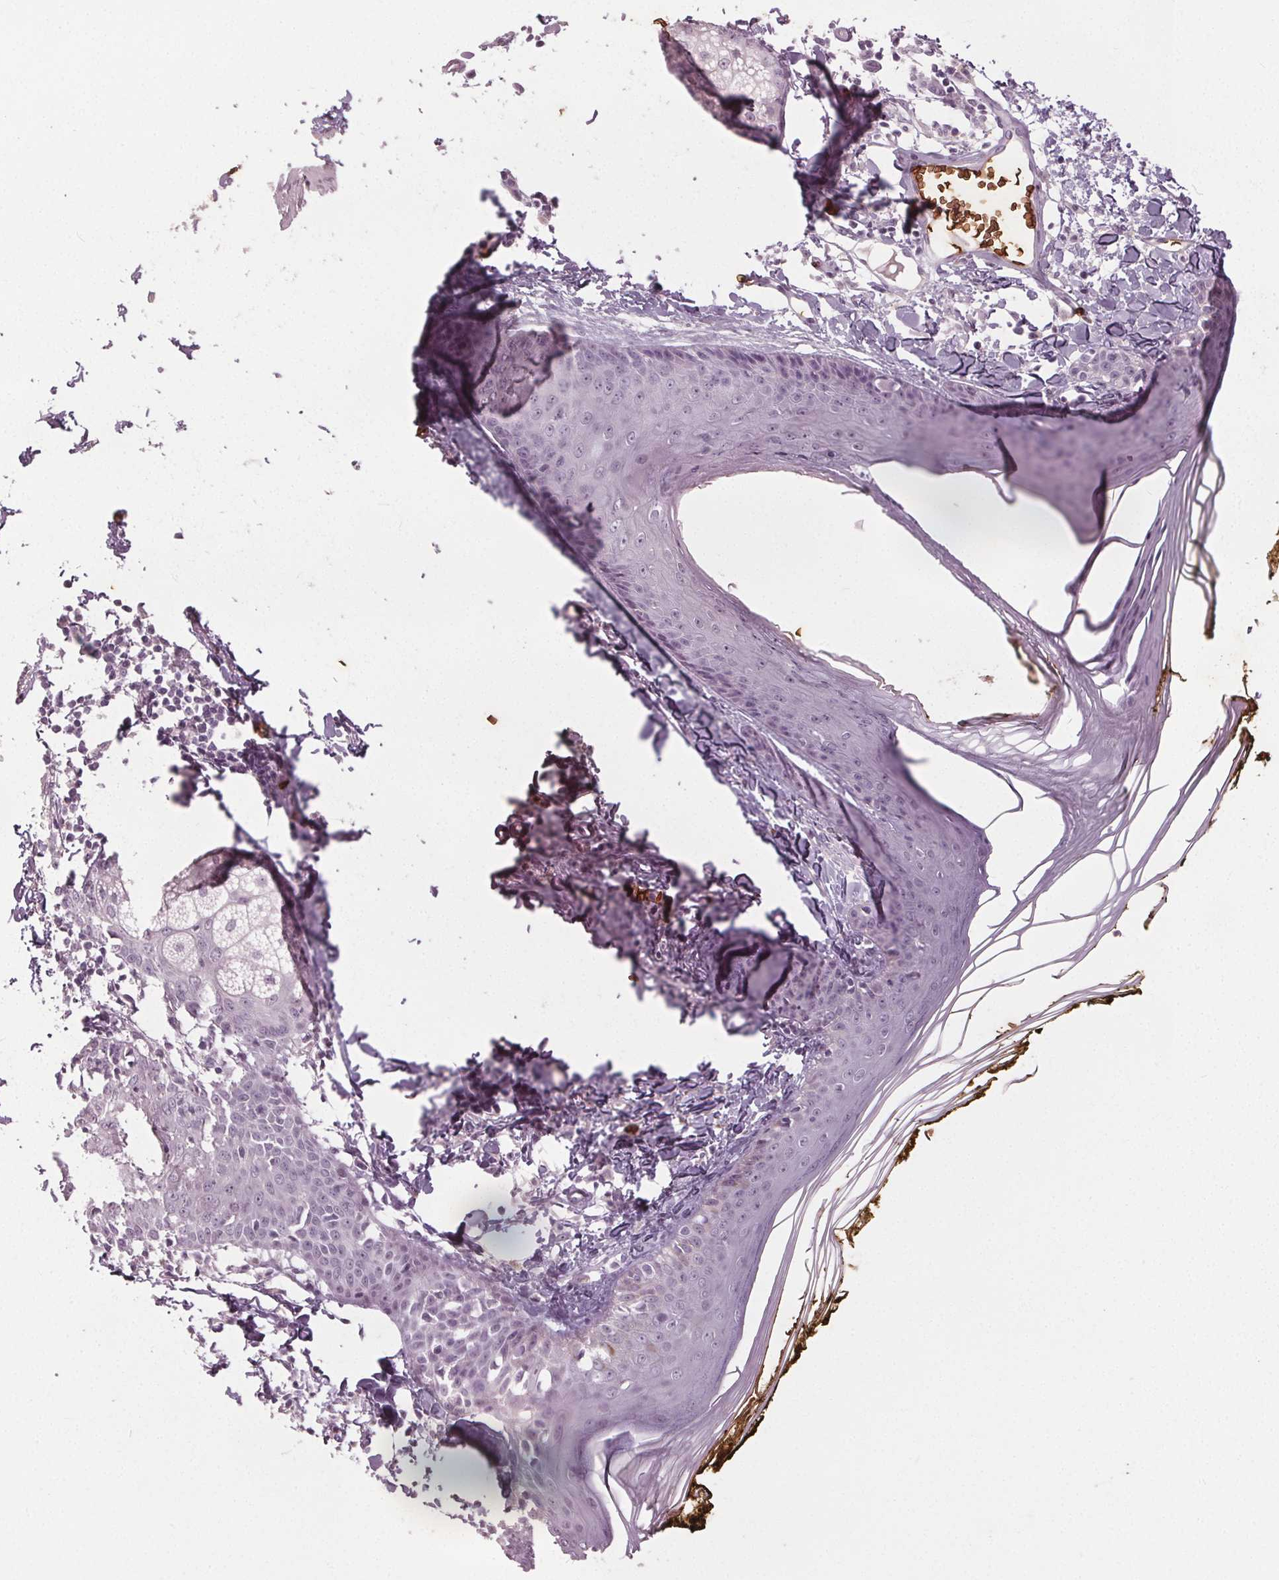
{"staining": {"intensity": "negative", "quantity": "none", "location": "none"}, "tissue": "skin", "cell_type": "Fibroblasts", "image_type": "normal", "snomed": [{"axis": "morphology", "description": "Normal tissue, NOS"}, {"axis": "topography", "description": "Skin"}], "caption": "Immunohistochemistry micrograph of normal human skin stained for a protein (brown), which displays no staining in fibroblasts.", "gene": "SLC4A1", "patient": {"sex": "male", "age": 76}}